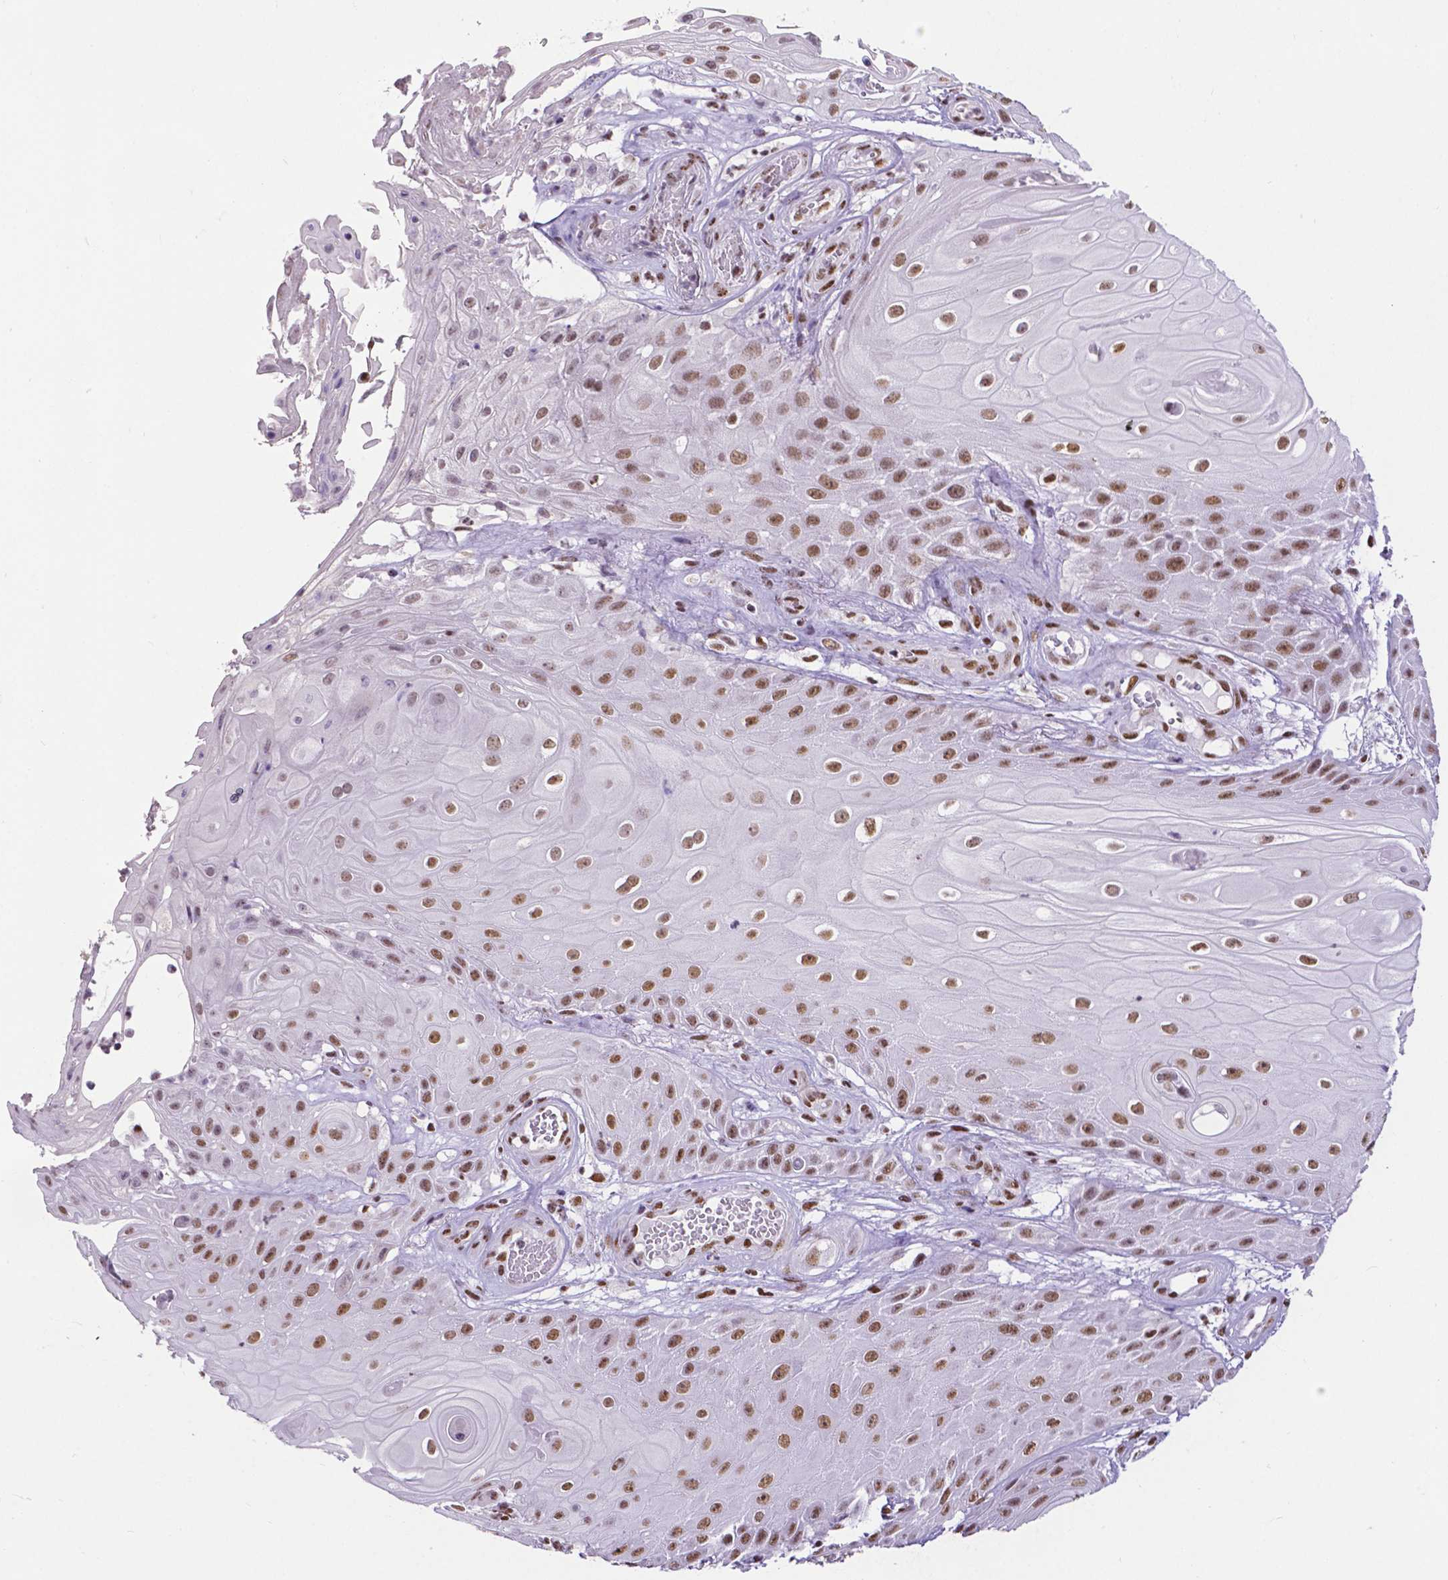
{"staining": {"intensity": "moderate", "quantity": ">75%", "location": "nuclear"}, "tissue": "skin cancer", "cell_type": "Tumor cells", "image_type": "cancer", "snomed": [{"axis": "morphology", "description": "Squamous cell carcinoma, NOS"}, {"axis": "topography", "description": "Skin"}], "caption": "Protein expression analysis of skin cancer shows moderate nuclear positivity in about >75% of tumor cells. The staining is performed using DAB brown chromogen to label protein expression. The nuclei are counter-stained blue using hematoxylin.", "gene": "ATRX", "patient": {"sex": "male", "age": 62}}